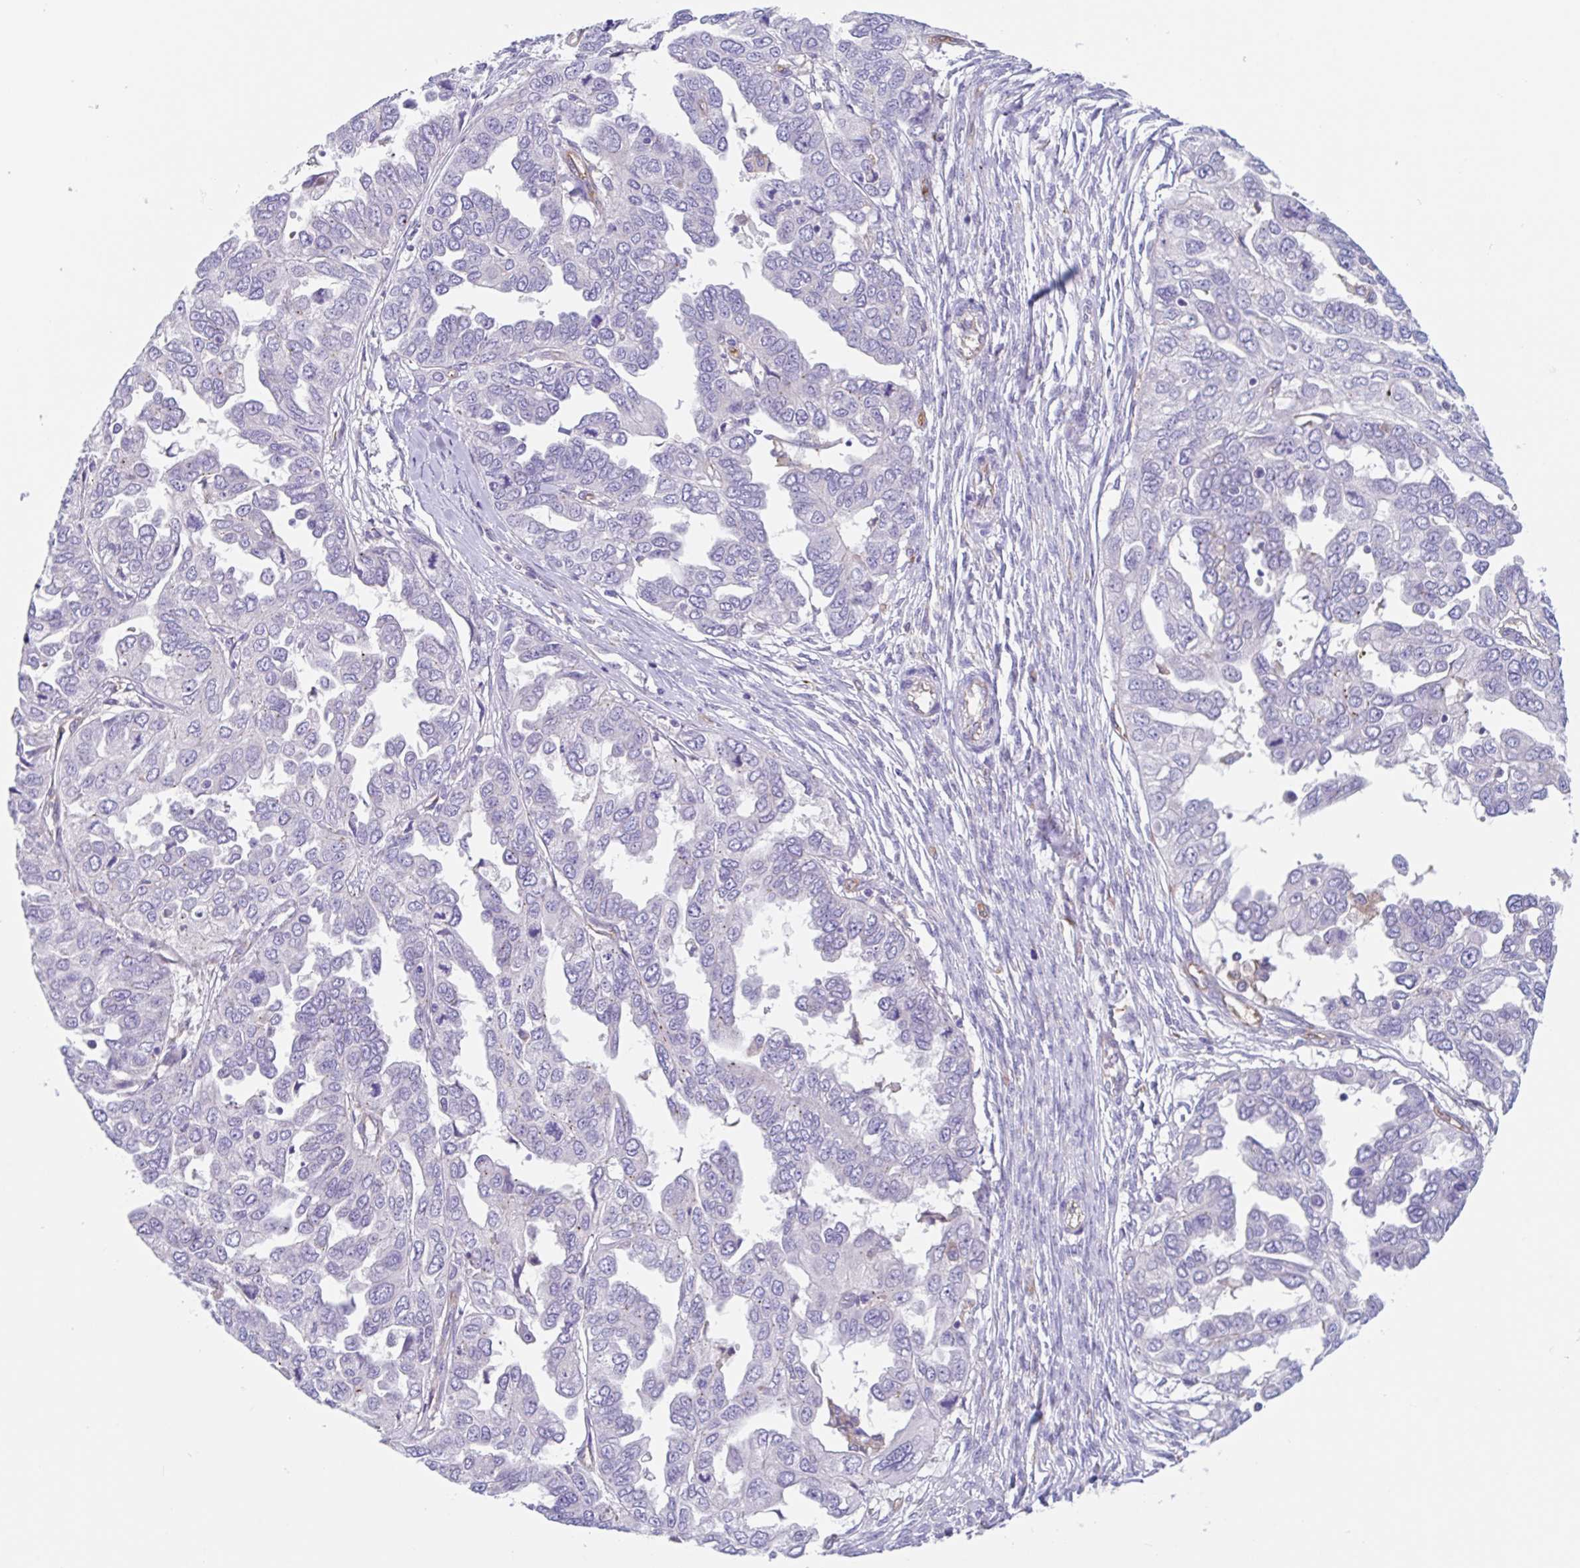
{"staining": {"intensity": "negative", "quantity": "none", "location": "none"}, "tissue": "ovarian cancer", "cell_type": "Tumor cells", "image_type": "cancer", "snomed": [{"axis": "morphology", "description": "Cystadenocarcinoma, serous, NOS"}, {"axis": "topography", "description": "Ovary"}], "caption": "This is a photomicrograph of immunohistochemistry (IHC) staining of ovarian cancer, which shows no positivity in tumor cells.", "gene": "EHD4", "patient": {"sex": "female", "age": 53}}